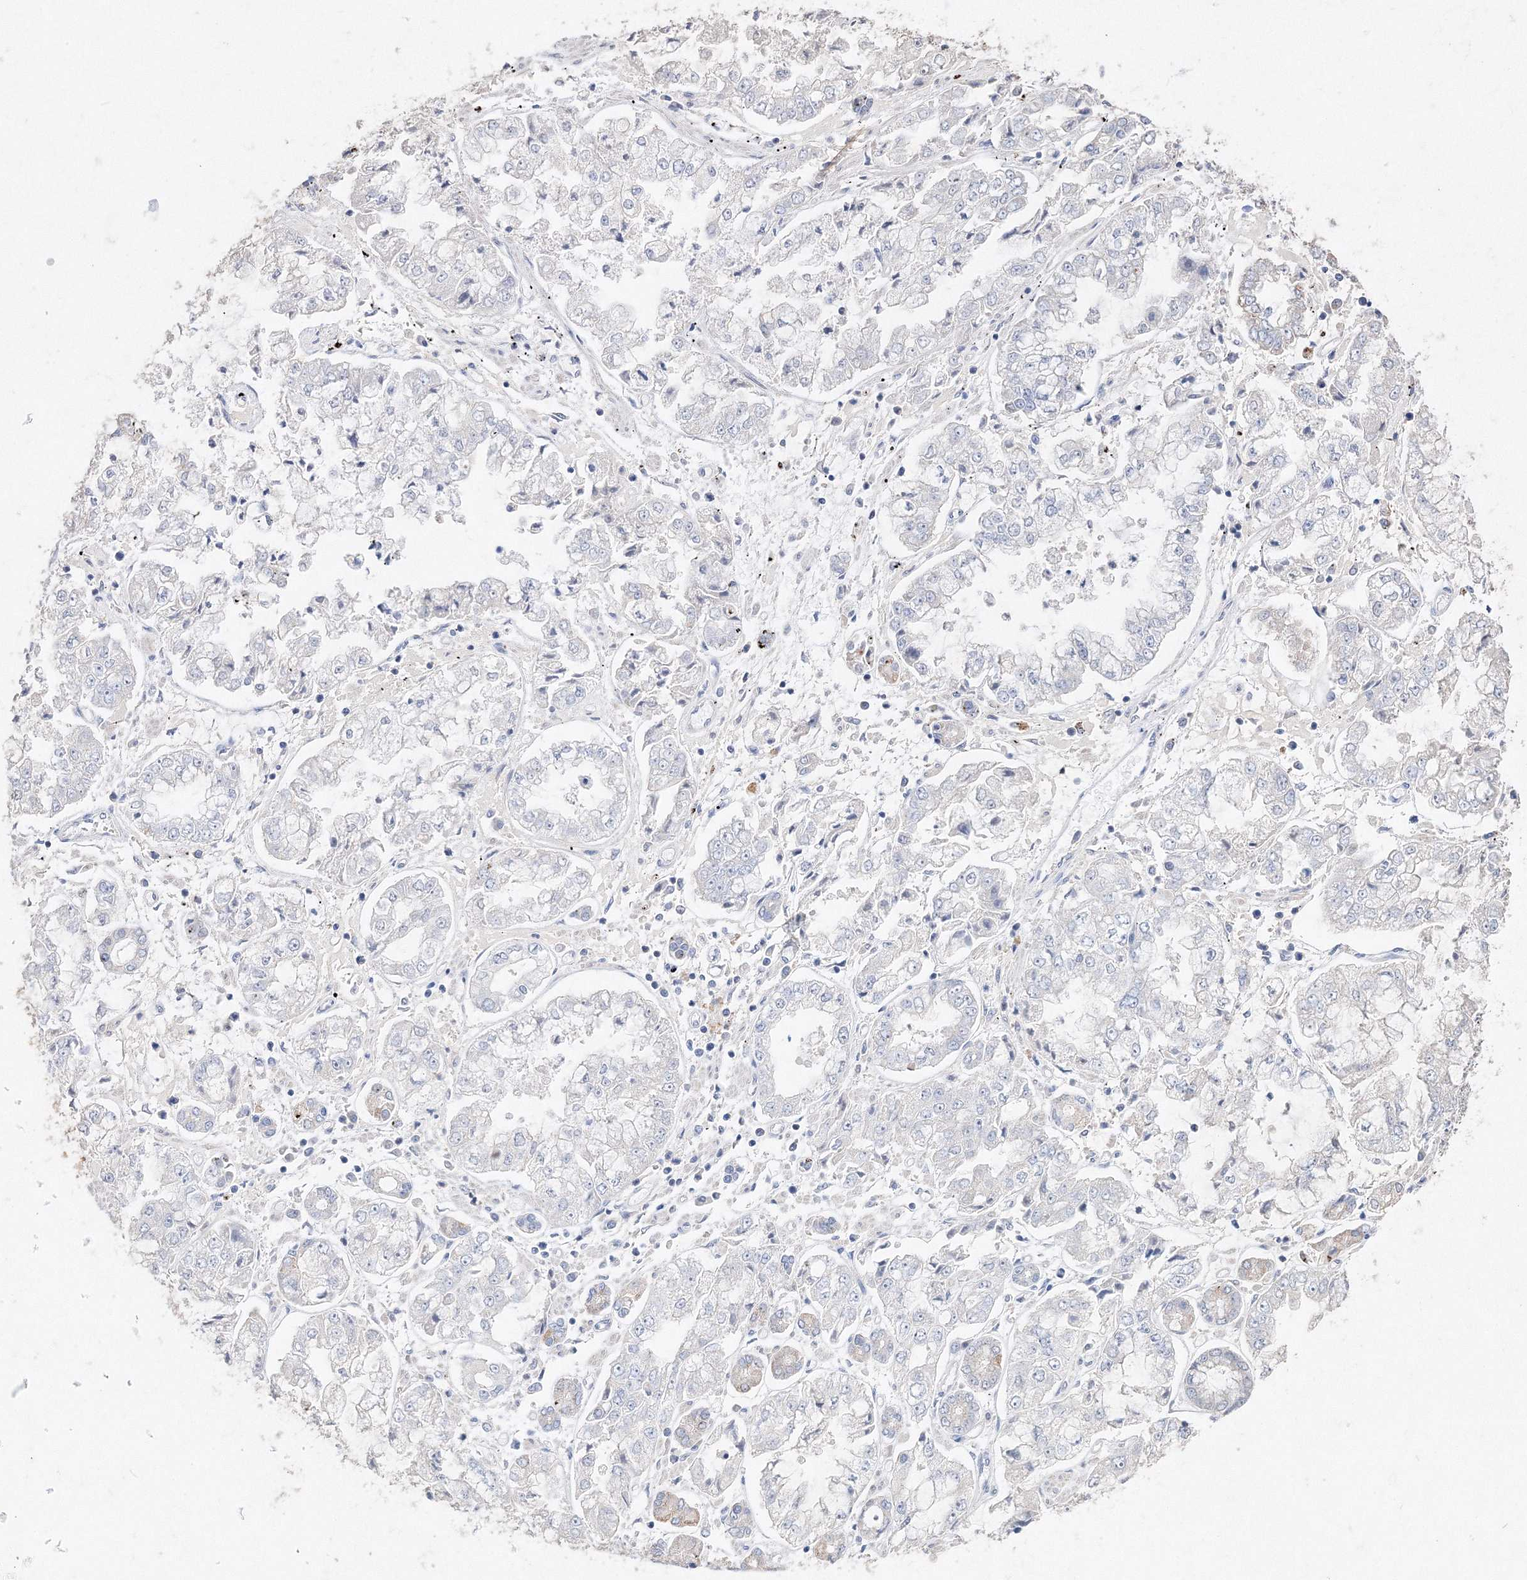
{"staining": {"intensity": "negative", "quantity": "none", "location": "none"}, "tissue": "stomach cancer", "cell_type": "Tumor cells", "image_type": "cancer", "snomed": [{"axis": "morphology", "description": "Adenocarcinoma, NOS"}, {"axis": "topography", "description": "Stomach"}], "caption": "This is an immunohistochemistry histopathology image of stomach cancer. There is no expression in tumor cells.", "gene": "GLS", "patient": {"sex": "male", "age": 76}}